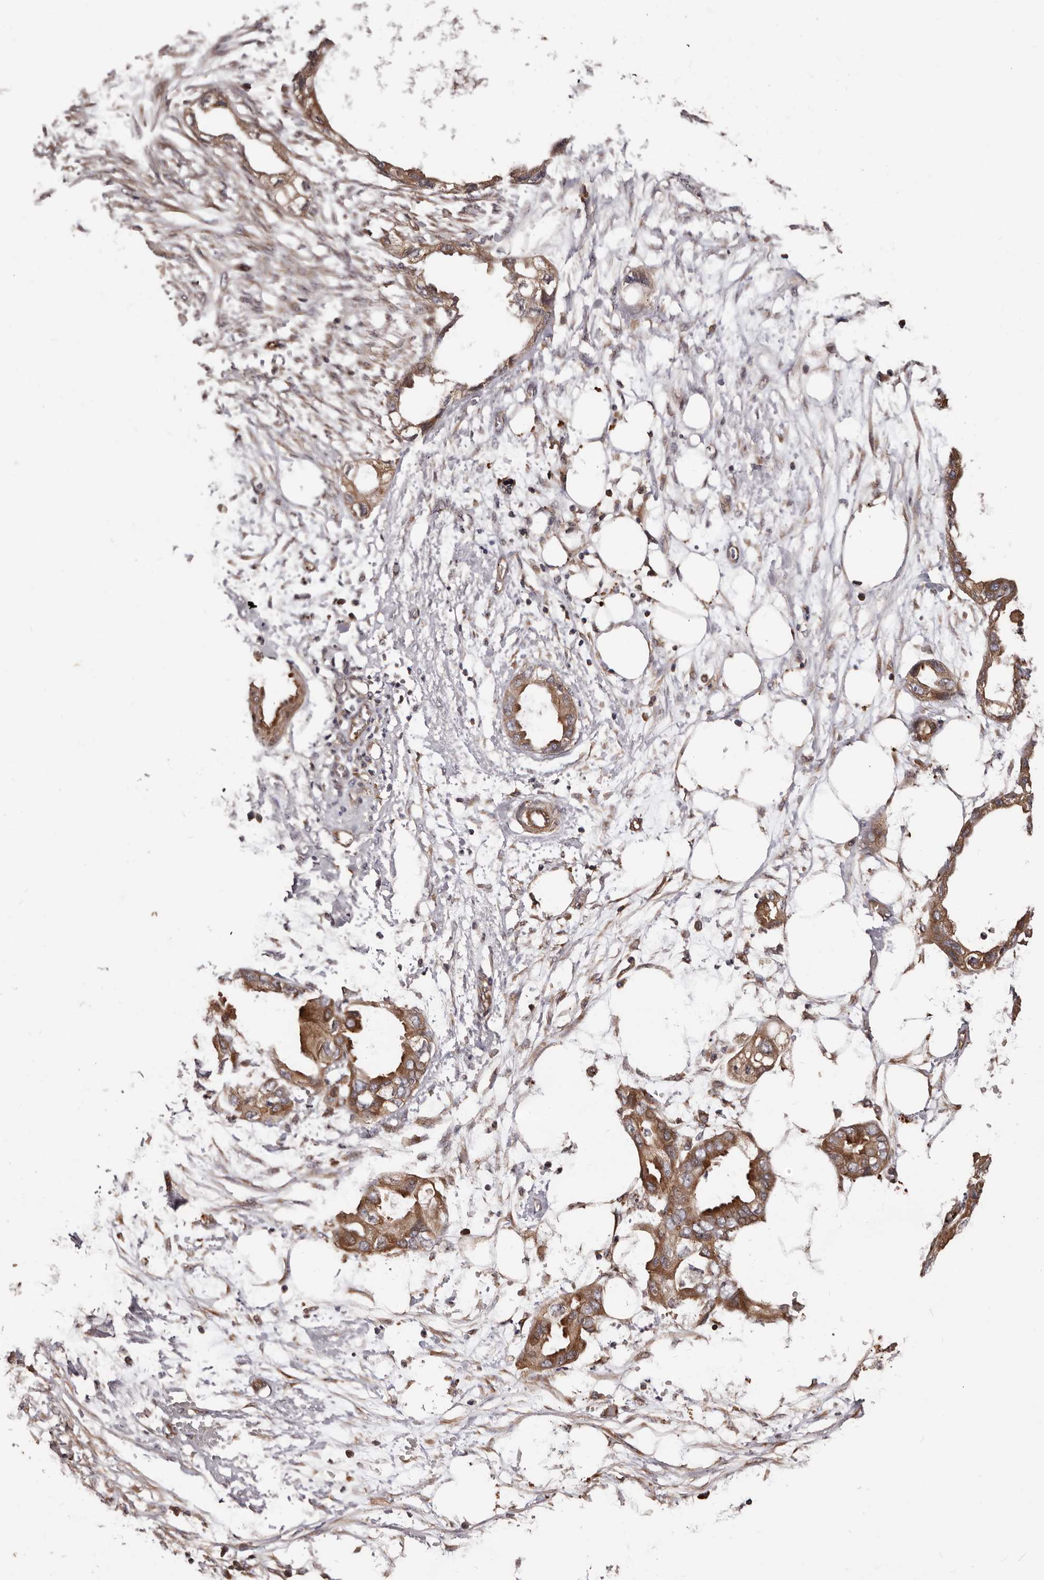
{"staining": {"intensity": "moderate", "quantity": ">75%", "location": "cytoplasmic/membranous"}, "tissue": "endometrial cancer", "cell_type": "Tumor cells", "image_type": "cancer", "snomed": [{"axis": "morphology", "description": "Adenocarcinoma, NOS"}, {"axis": "morphology", "description": "Adenocarcinoma, metastatic, NOS"}, {"axis": "topography", "description": "Adipose tissue"}, {"axis": "topography", "description": "Endometrium"}], "caption": "Immunohistochemistry photomicrograph of endometrial cancer (metastatic adenocarcinoma) stained for a protein (brown), which exhibits medium levels of moderate cytoplasmic/membranous staining in approximately >75% of tumor cells.", "gene": "GTPBP1", "patient": {"sex": "female", "age": 67}}